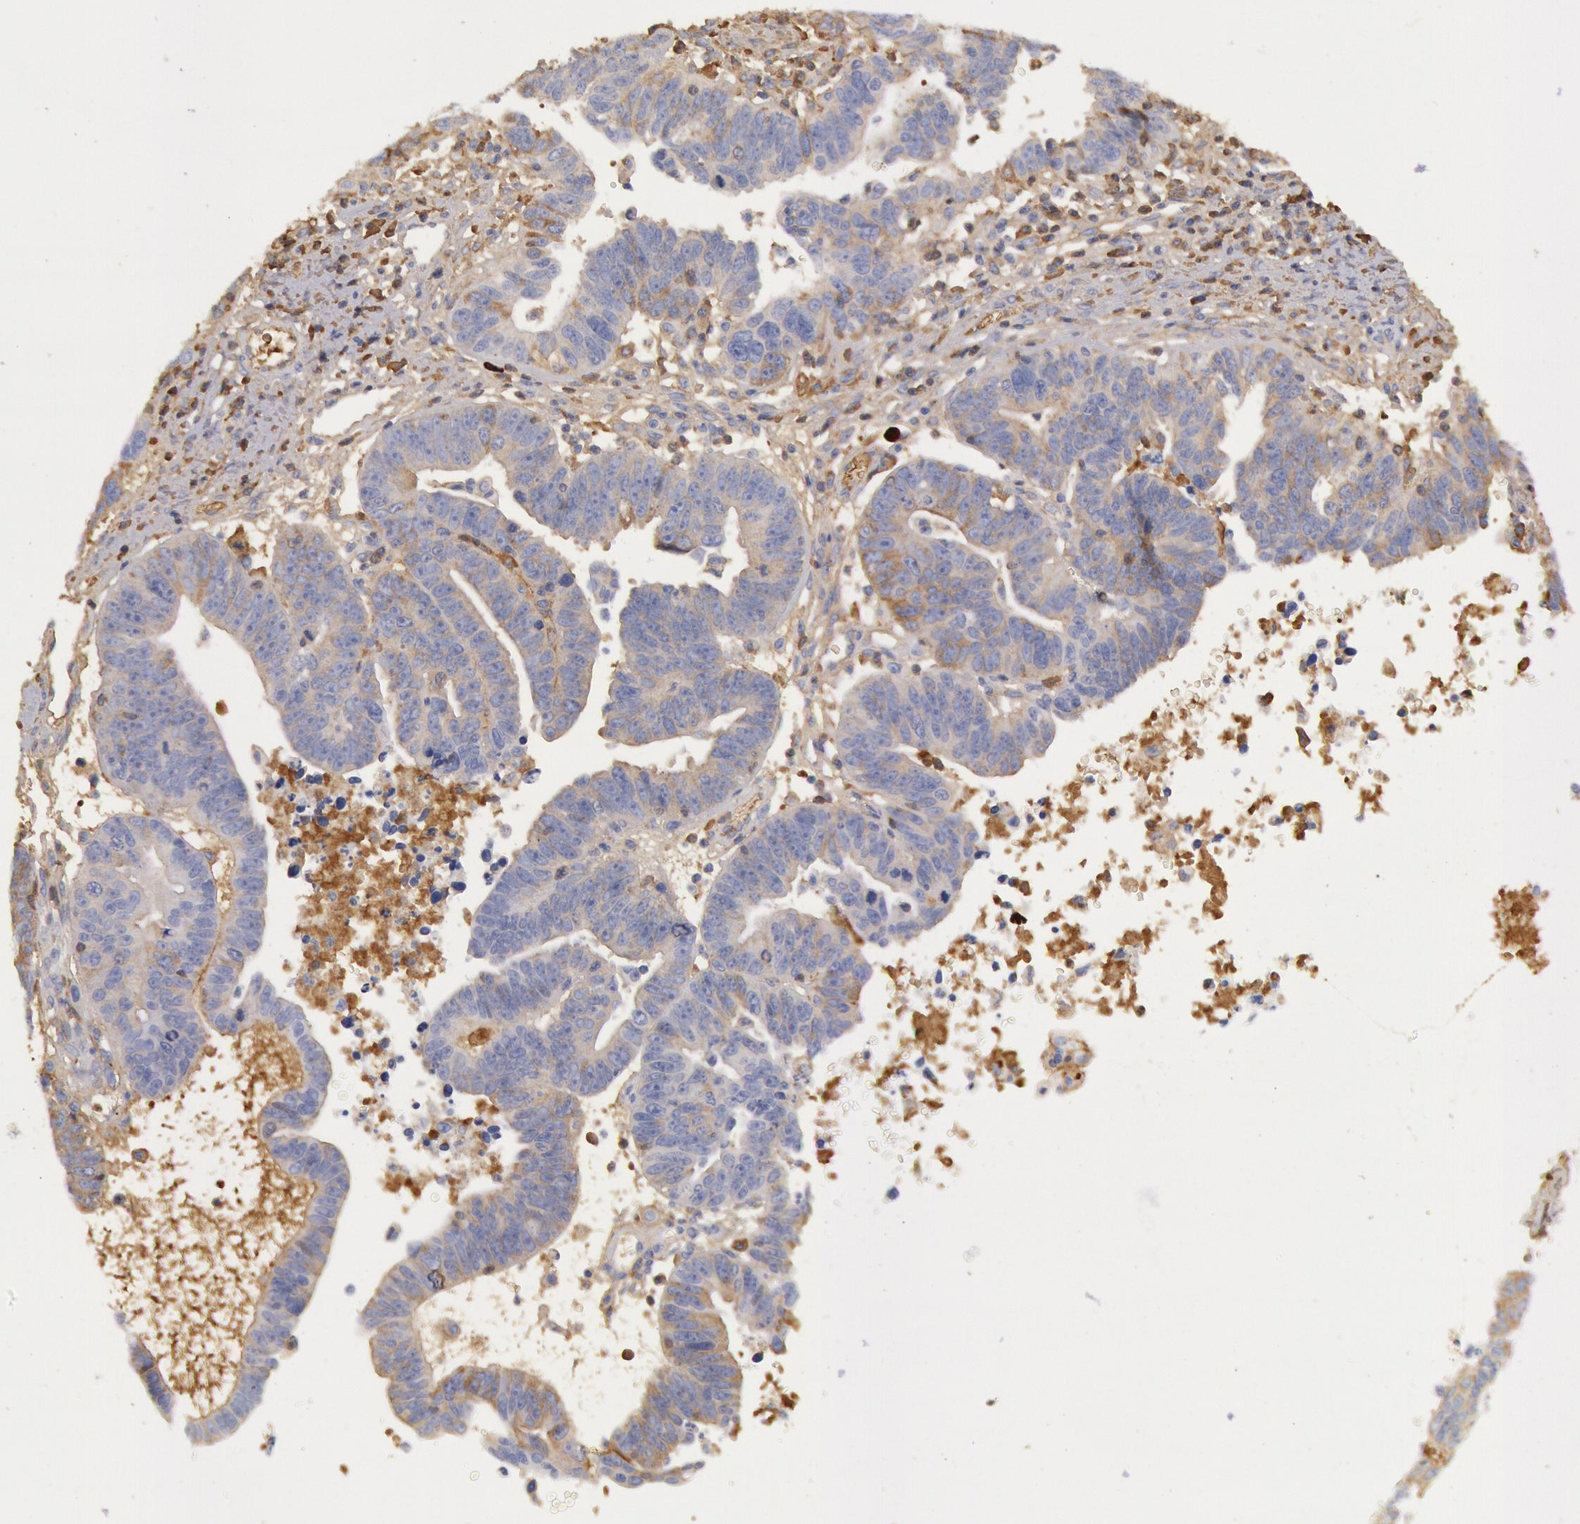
{"staining": {"intensity": "moderate", "quantity": "25%-75%", "location": "cytoplasmic/membranous"}, "tissue": "ovarian cancer", "cell_type": "Tumor cells", "image_type": "cancer", "snomed": [{"axis": "morphology", "description": "Carcinoma, endometroid"}, {"axis": "morphology", "description": "Cystadenocarcinoma, serous, NOS"}, {"axis": "topography", "description": "Ovary"}], "caption": "Ovarian cancer (endometroid carcinoma) tissue reveals moderate cytoplasmic/membranous positivity in approximately 25%-75% of tumor cells, visualized by immunohistochemistry.", "gene": "IGHA1", "patient": {"sex": "female", "age": 45}}